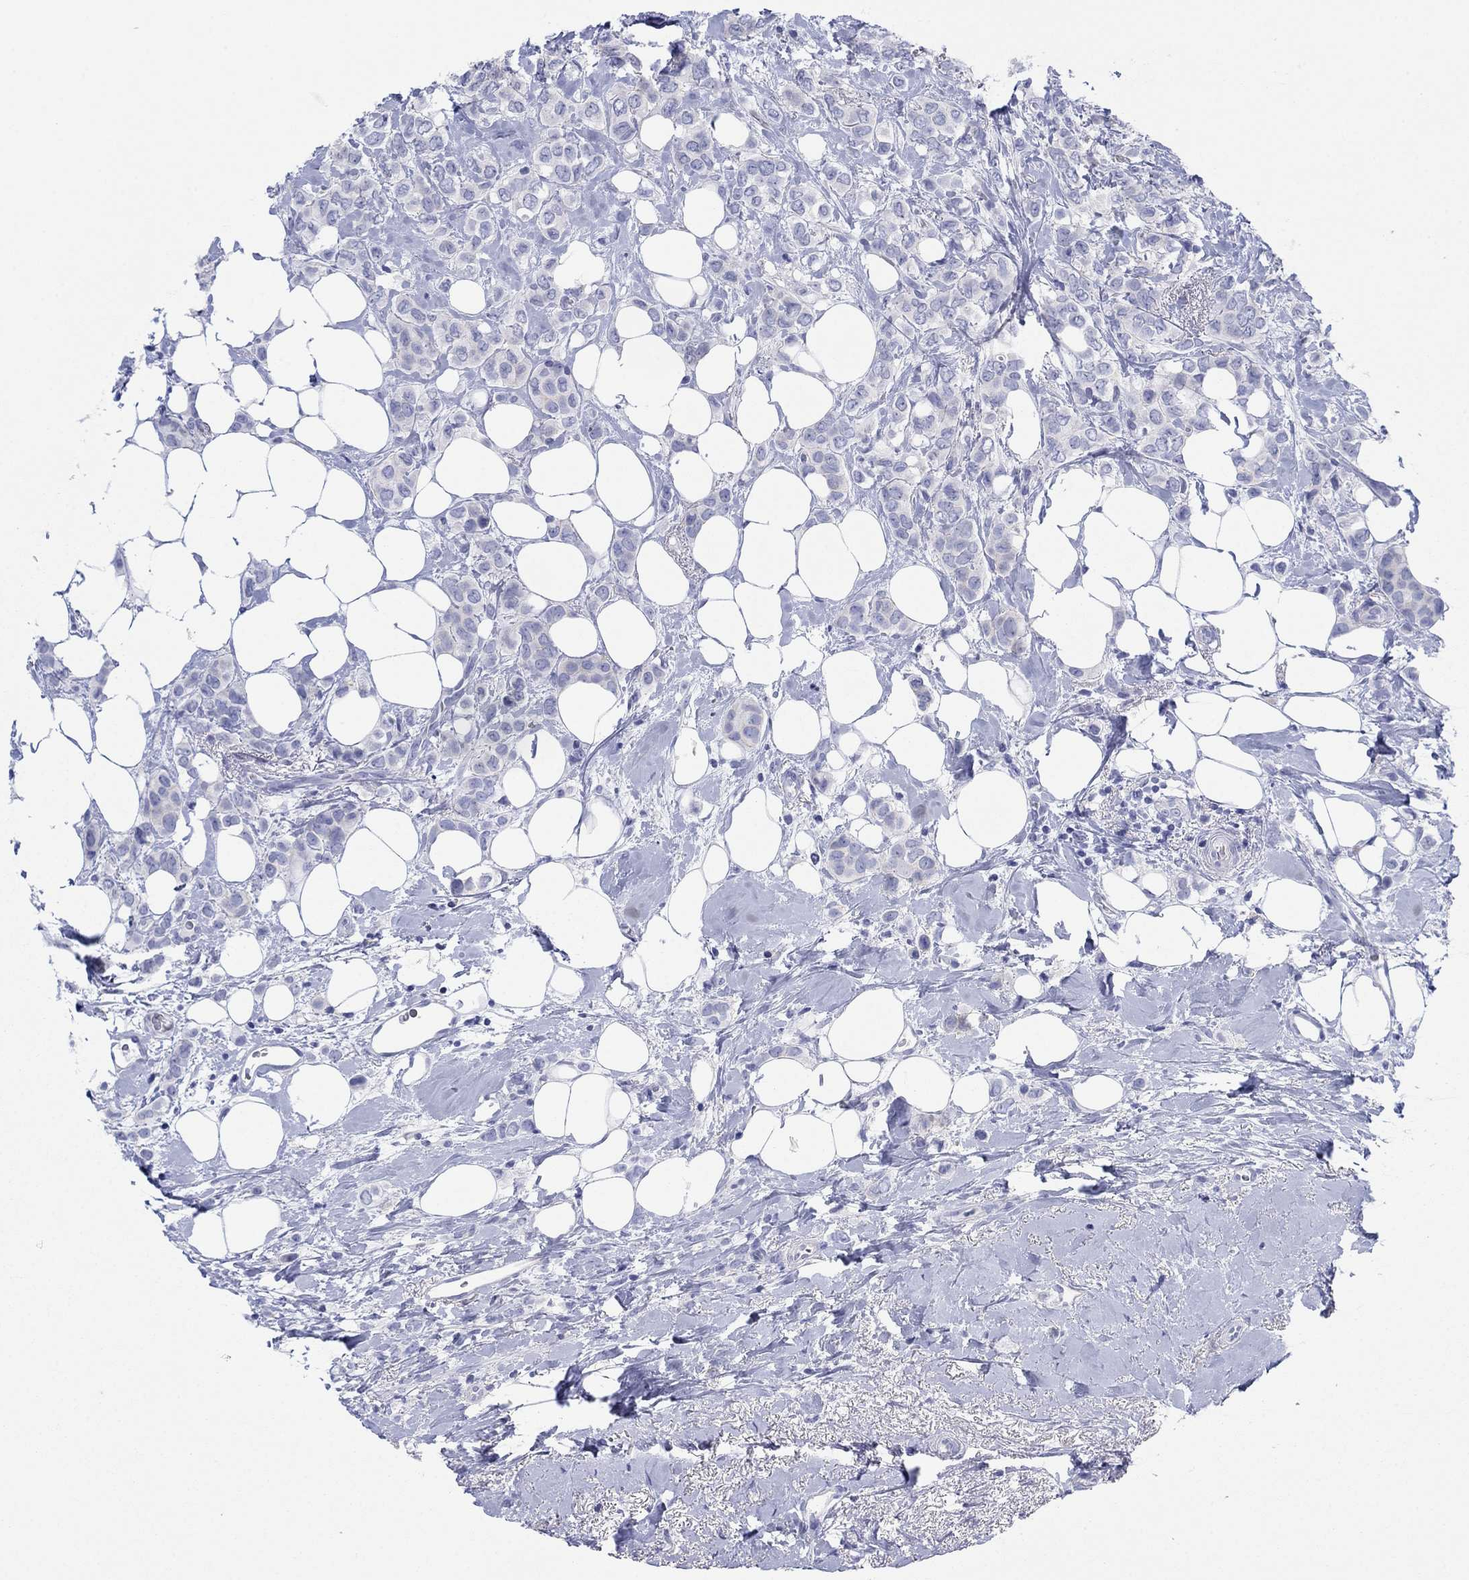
{"staining": {"intensity": "negative", "quantity": "none", "location": "none"}, "tissue": "breast cancer", "cell_type": "Tumor cells", "image_type": "cancer", "snomed": [{"axis": "morphology", "description": "Lobular carcinoma"}, {"axis": "topography", "description": "Breast"}], "caption": "The photomicrograph shows no staining of tumor cells in breast cancer.", "gene": "ATP1B1", "patient": {"sex": "female", "age": 66}}